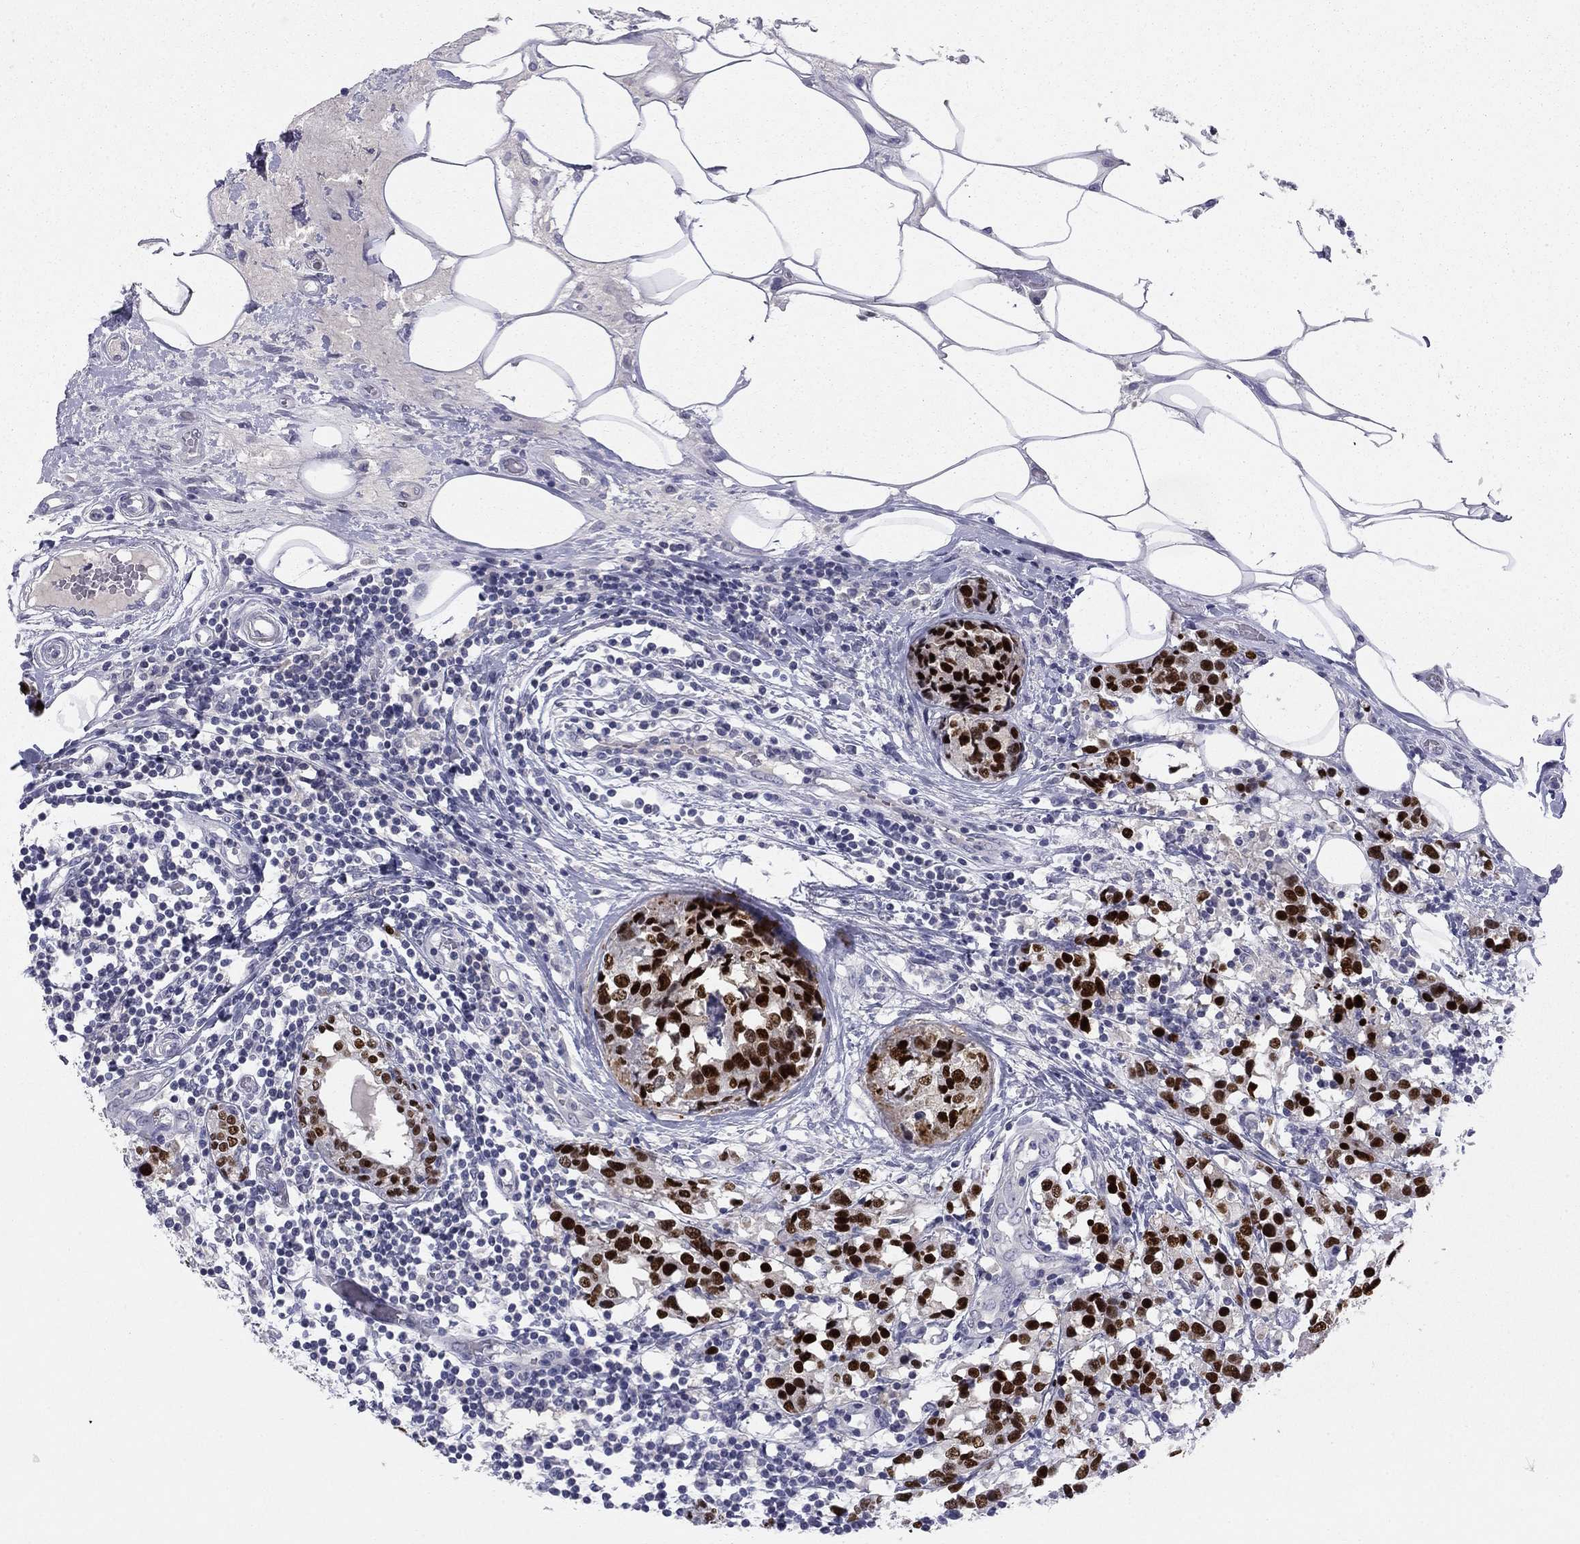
{"staining": {"intensity": "strong", "quantity": ">75%", "location": "nuclear"}, "tissue": "breast cancer", "cell_type": "Tumor cells", "image_type": "cancer", "snomed": [{"axis": "morphology", "description": "Lobular carcinoma"}, {"axis": "topography", "description": "Breast"}], "caption": "This histopathology image demonstrates immunohistochemistry (IHC) staining of human breast cancer, with high strong nuclear staining in about >75% of tumor cells.", "gene": "TFAP2B", "patient": {"sex": "female", "age": 59}}